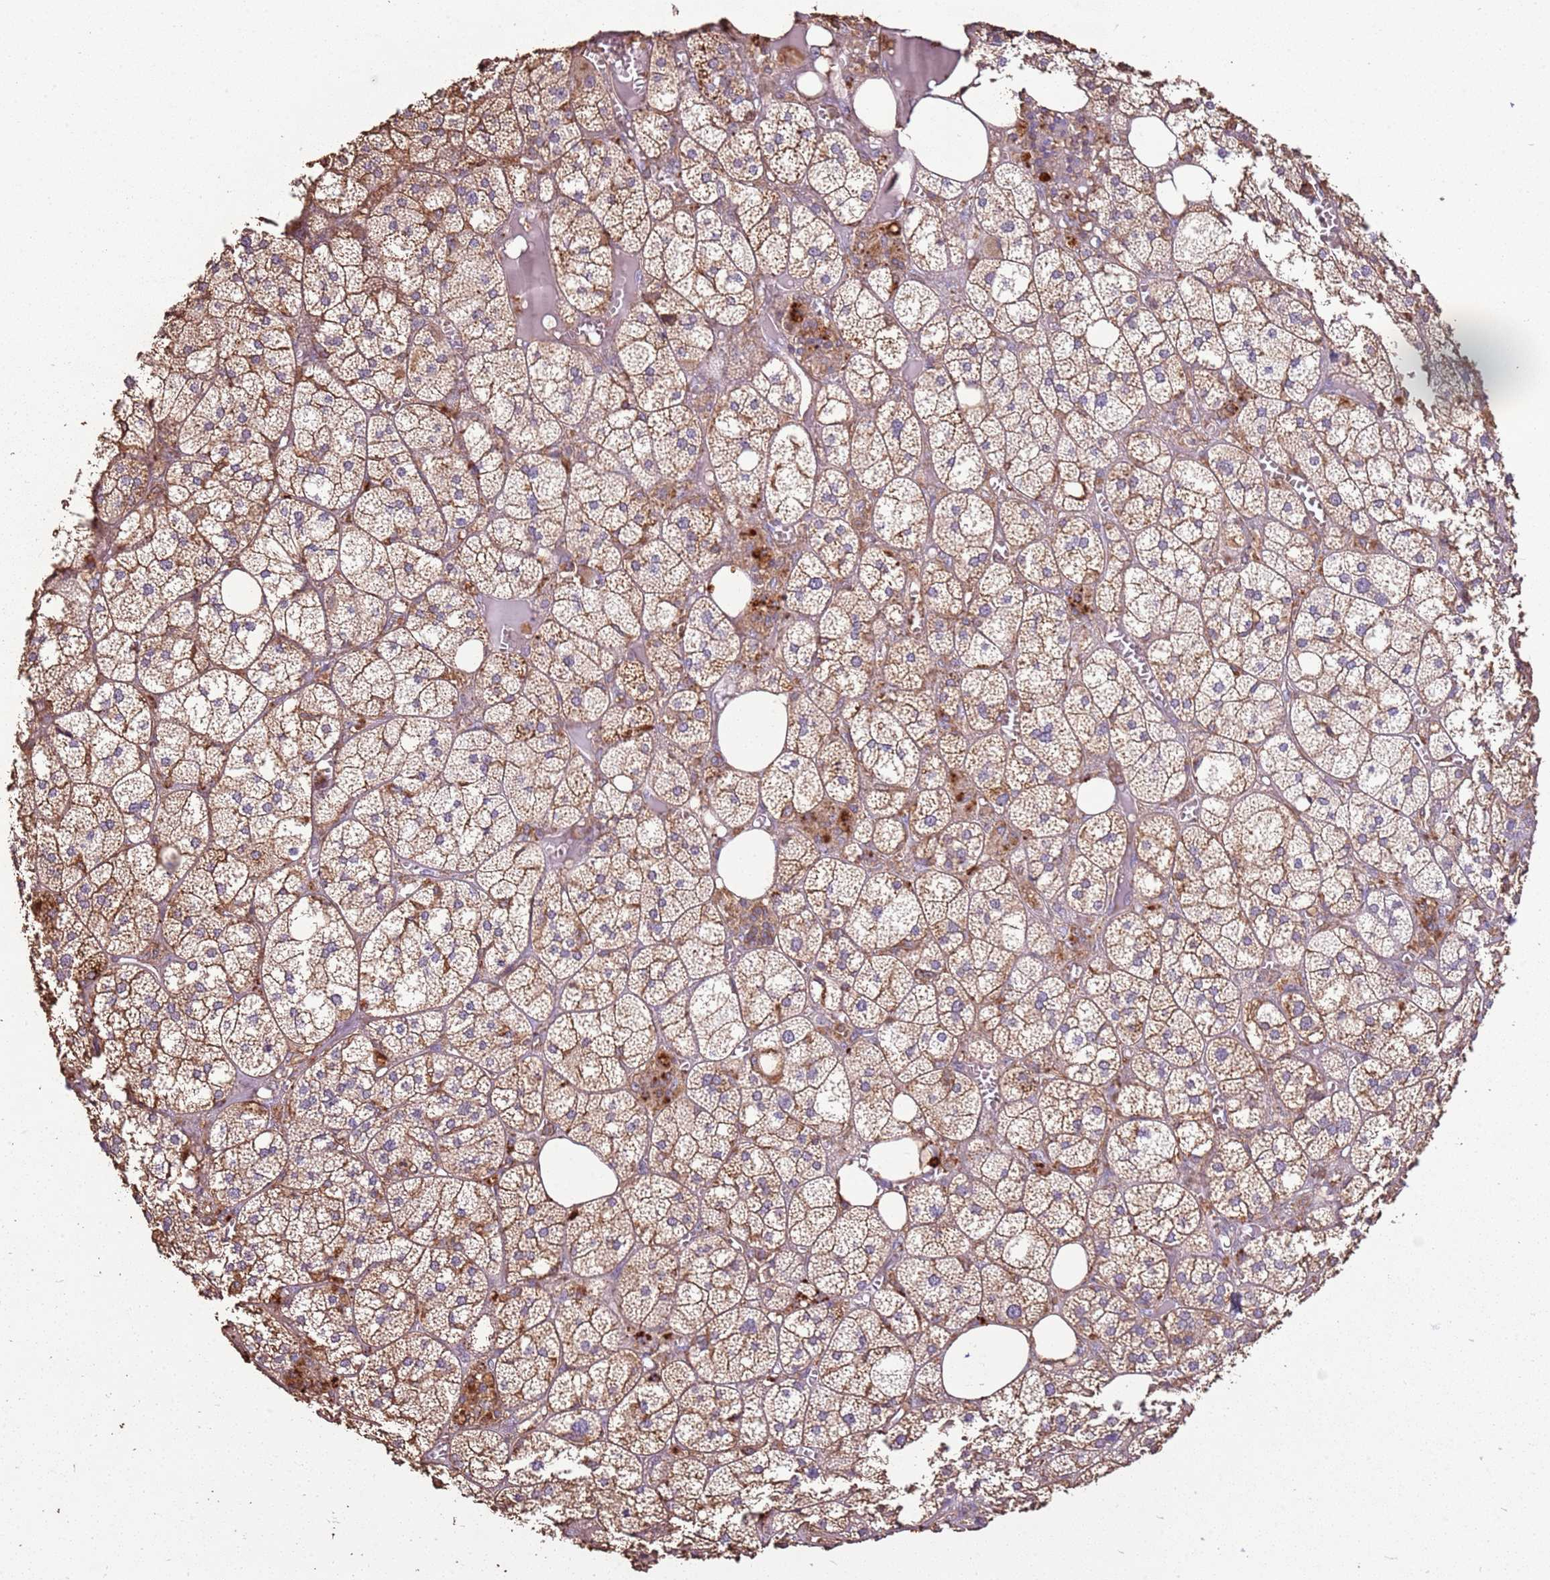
{"staining": {"intensity": "moderate", "quantity": ">75%", "location": "cytoplasmic/membranous"}, "tissue": "adrenal gland", "cell_type": "Glandular cells", "image_type": "normal", "snomed": [{"axis": "morphology", "description": "Normal tissue, NOS"}, {"axis": "topography", "description": "Adrenal gland"}], "caption": "Immunohistochemistry image of normal human adrenal gland stained for a protein (brown), which demonstrates medium levels of moderate cytoplasmic/membranous expression in about >75% of glandular cells.", "gene": "ARL10", "patient": {"sex": "female", "age": 61}}